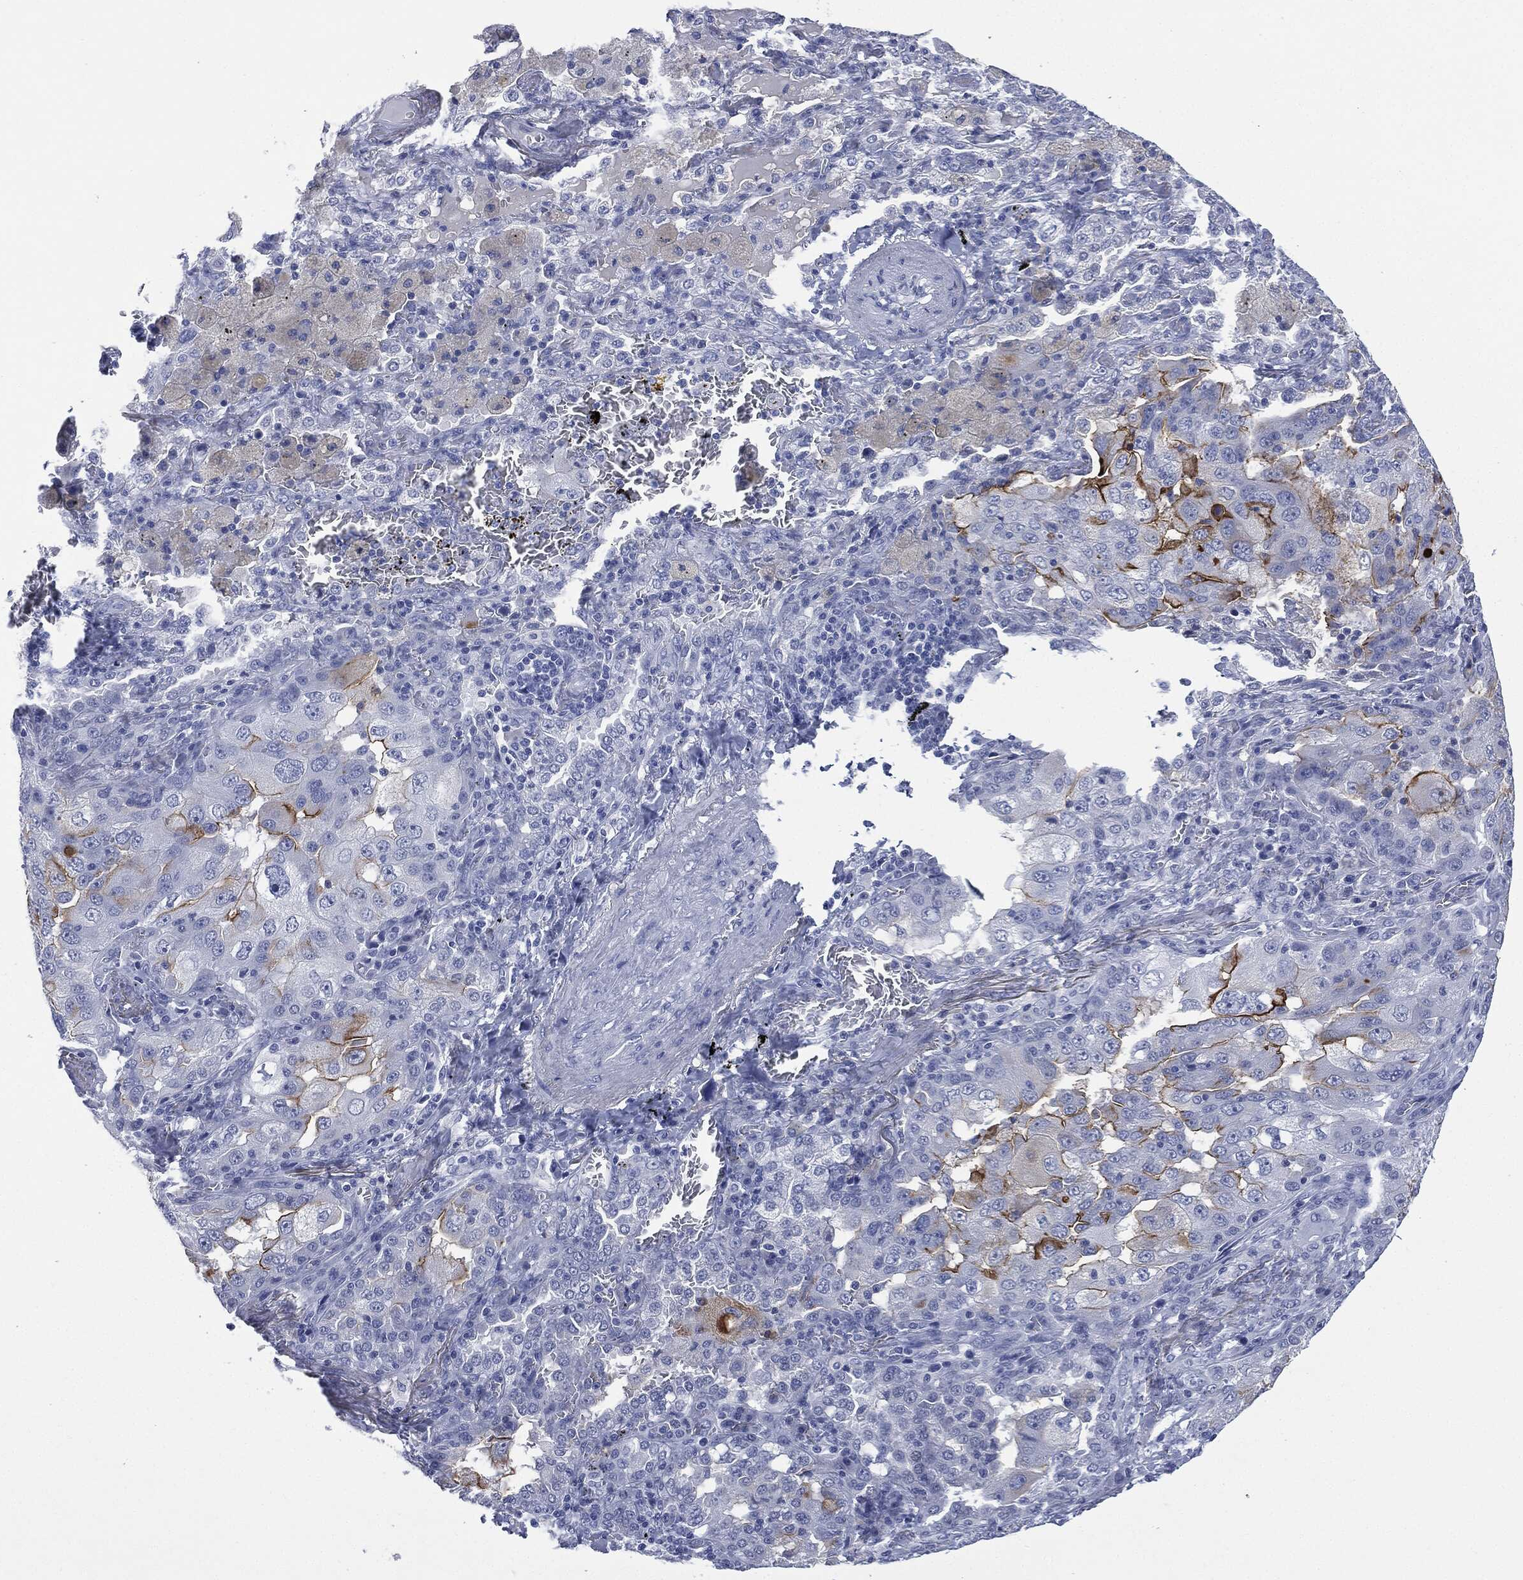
{"staining": {"intensity": "strong", "quantity": "<25%", "location": "cytoplasmic/membranous"}, "tissue": "lung cancer", "cell_type": "Tumor cells", "image_type": "cancer", "snomed": [{"axis": "morphology", "description": "Adenocarcinoma, NOS"}, {"axis": "topography", "description": "Lung"}], "caption": "Lung cancer (adenocarcinoma) was stained to show a protein in brown. There is medium levels of strong cytoplasmic/membranous staining in approximately <25% of tumor cells.", "gene": "MUC16", "patient": {"sex": "female", "age": 61}}